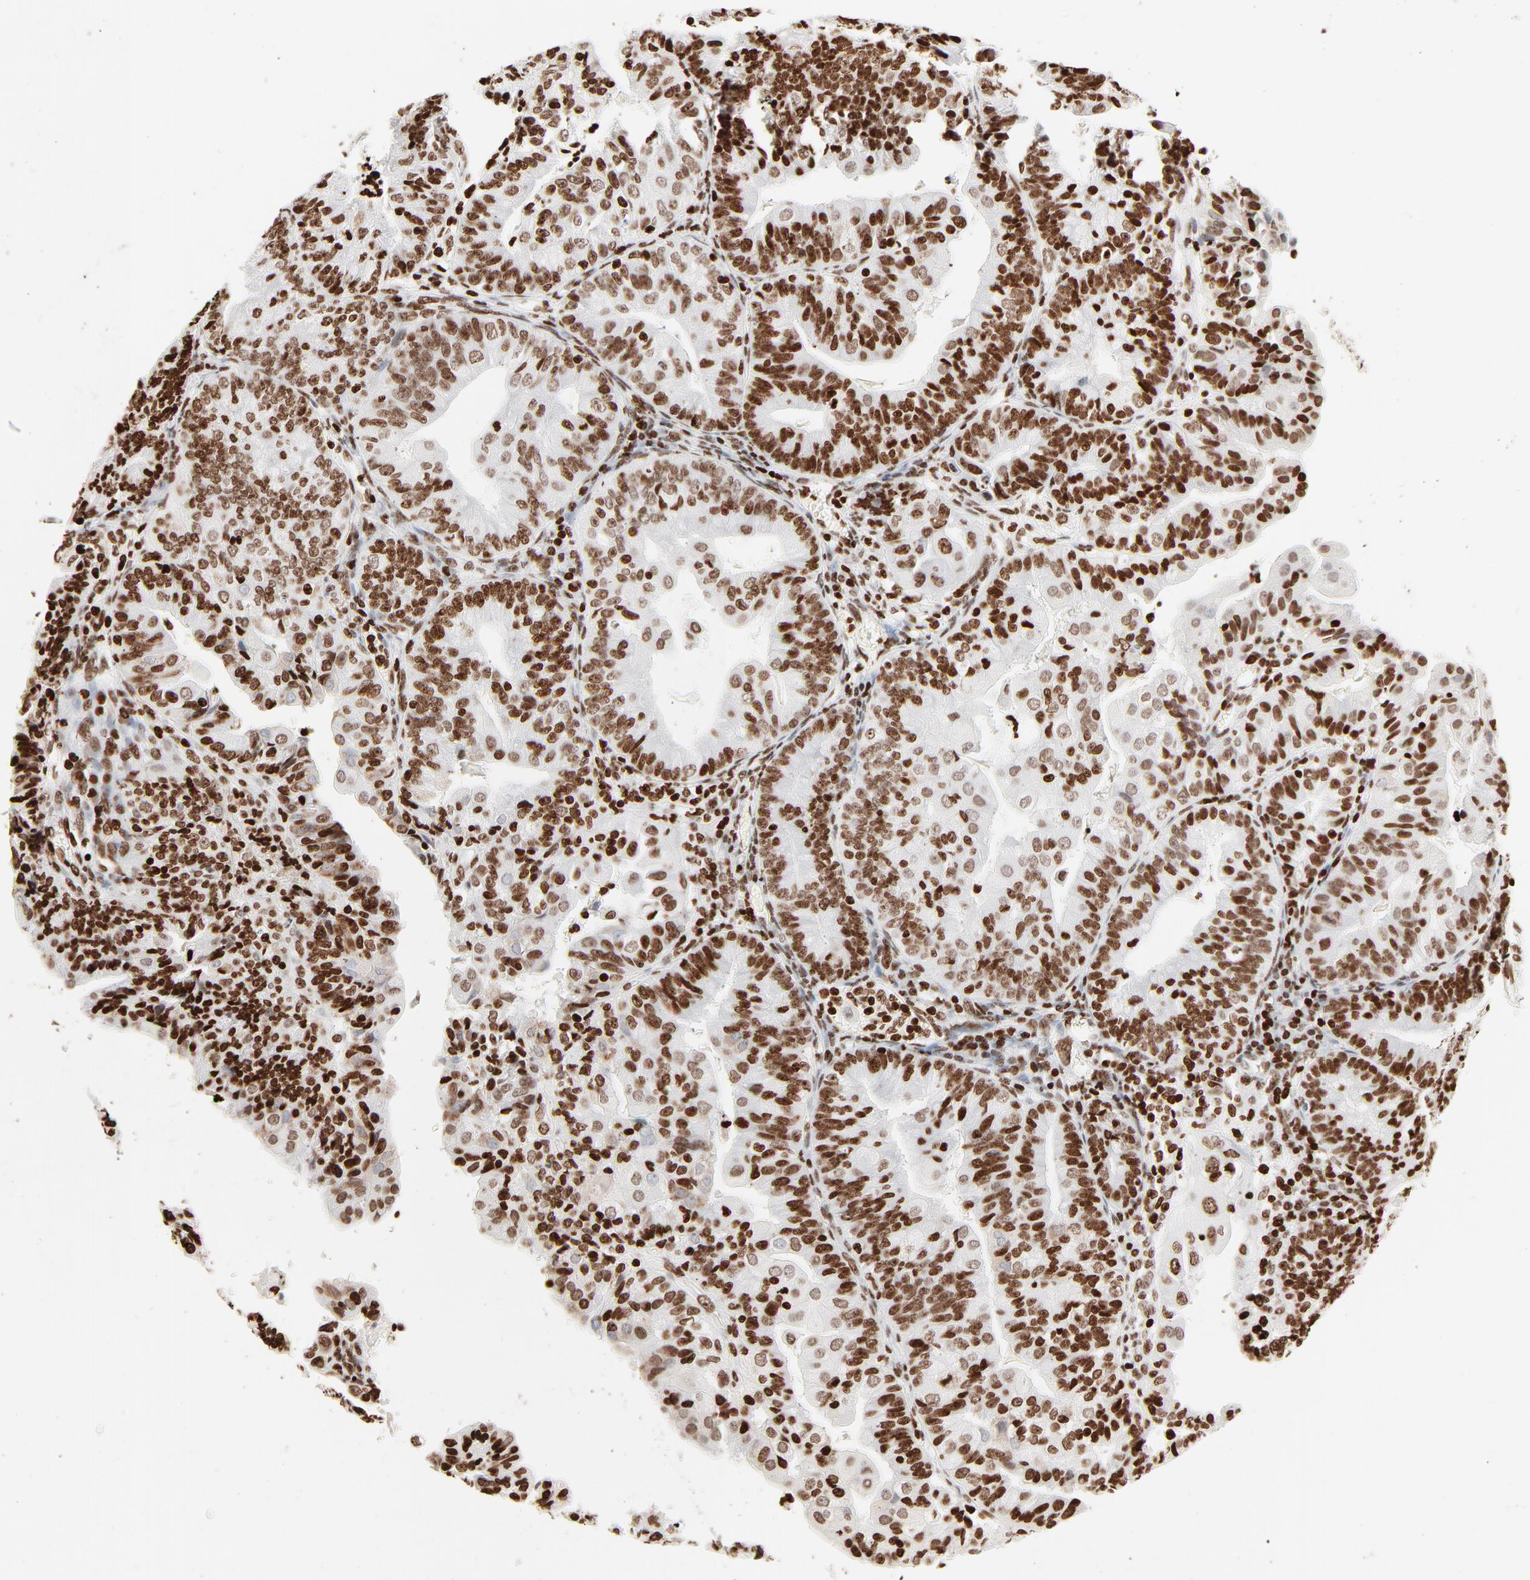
{"staining": {"intensity": "moderate", "quantity": ">75%", "location": "nuclear"}, "tissue": "endometrial cancer", "cell_type": "Tumor cells", "image_type": "cancer", "snomed": [{"axis": "morphology", "description": "Adenocarcinoma, NOS"}, {"axis": "topography", "description": "Endometrium"}], "caption": "Protein analysis of endometrial cancer (adenocarcinoma) tissue shows moderate nuclear positivity in about >75% of tumor cells.", "gene": "HMGB2", "patient": {"sex": "female", "age": 56}}